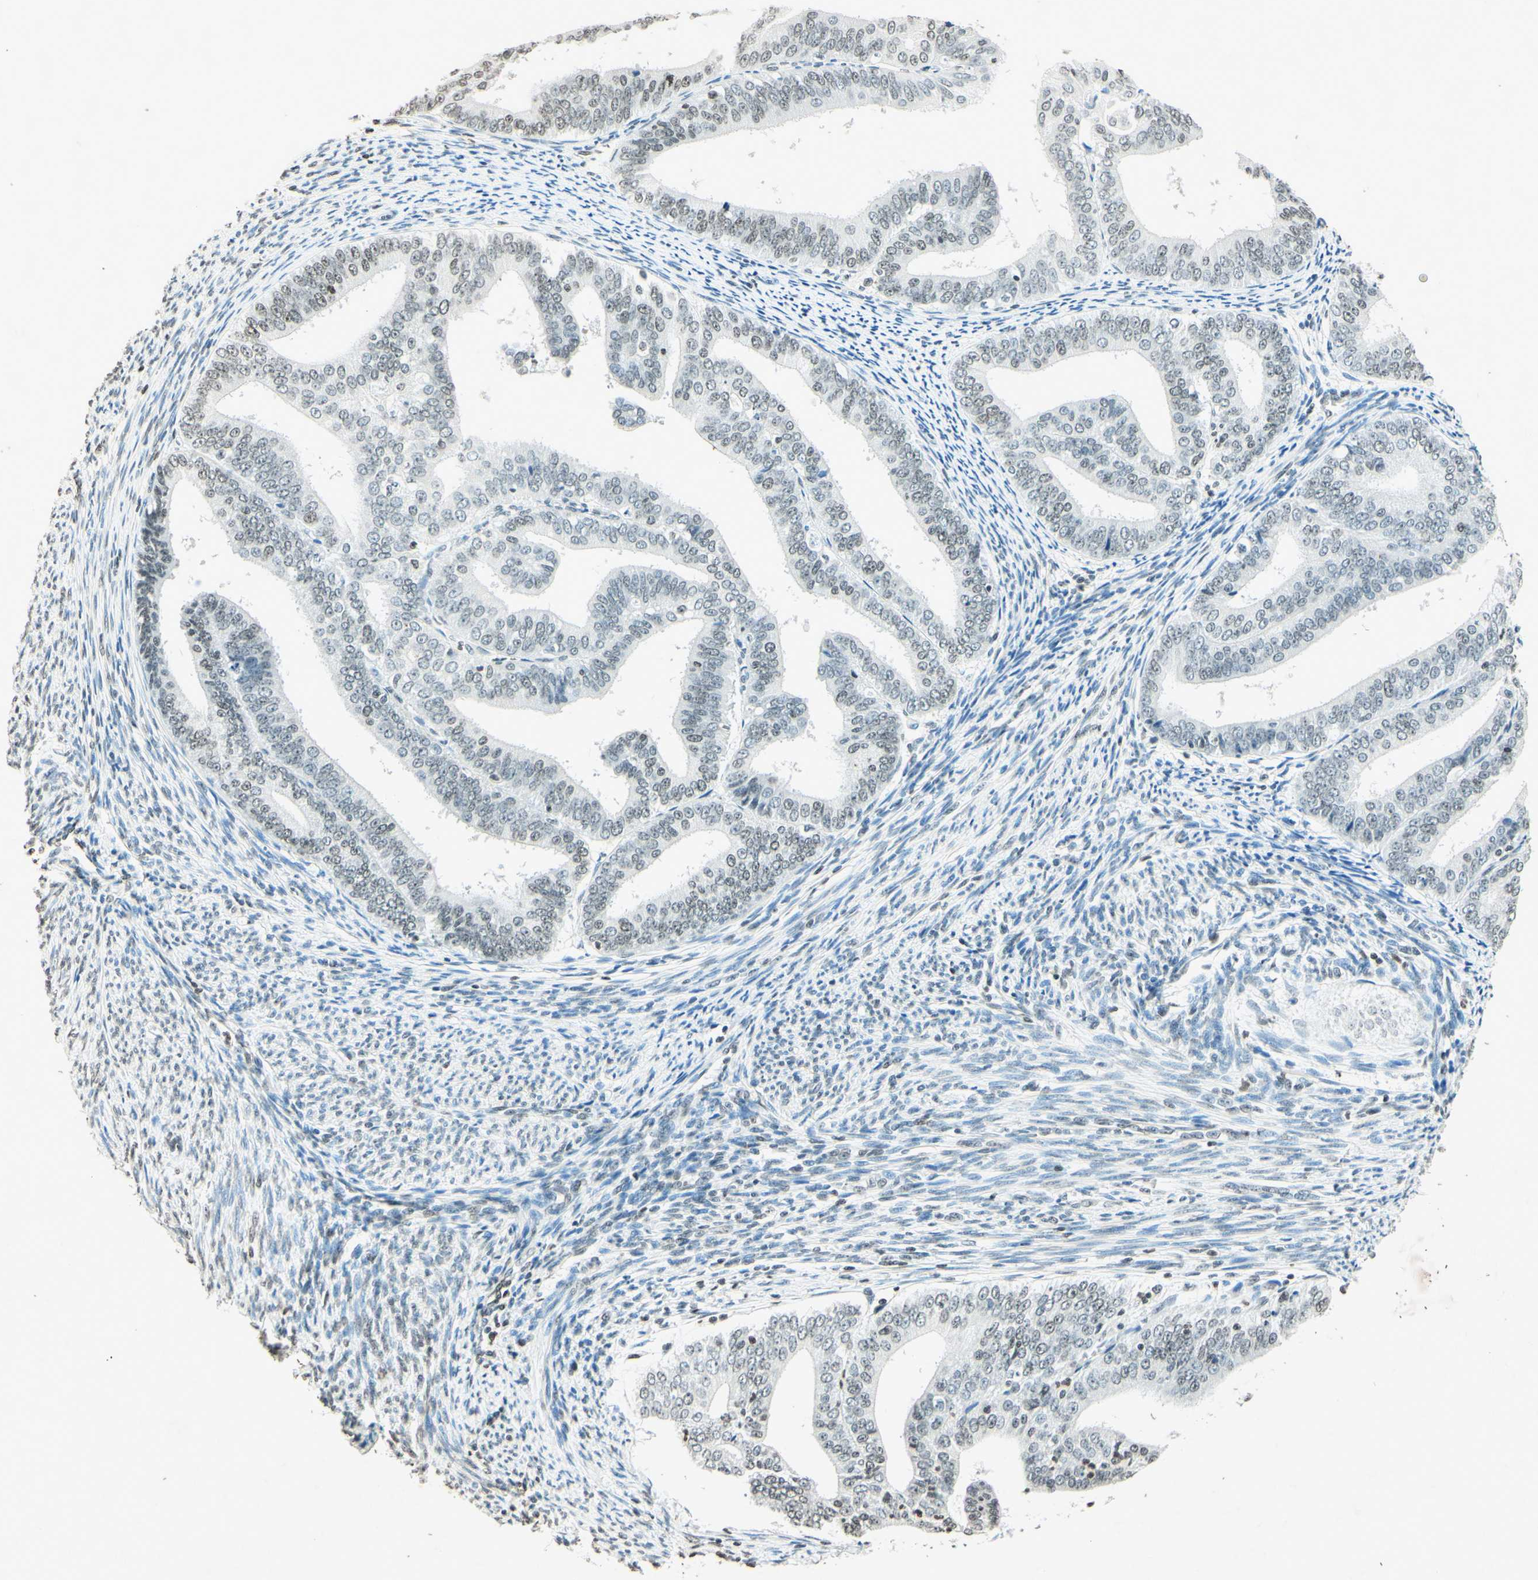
{"staining": {"intensity": "weak", "quantity": "25%-75%", "location": "nuclear"}, "tissue": "endometrial cancer", "cell_type": "Tumor cells", "image_type": "cancer", "snomed": [{"axis": "morphology", "description": "Adenocarcinoma, NOS"}, {"axis": "topography", "description": "Endometrium"}], "caption": "Protein expression analysis of human adenocarcinoma (endometrial) reveals weak nuclear expression in about 25%-75% of tumor cells.", "gene": "MSH2", "patient": {"sex": "female", "age": 63}}